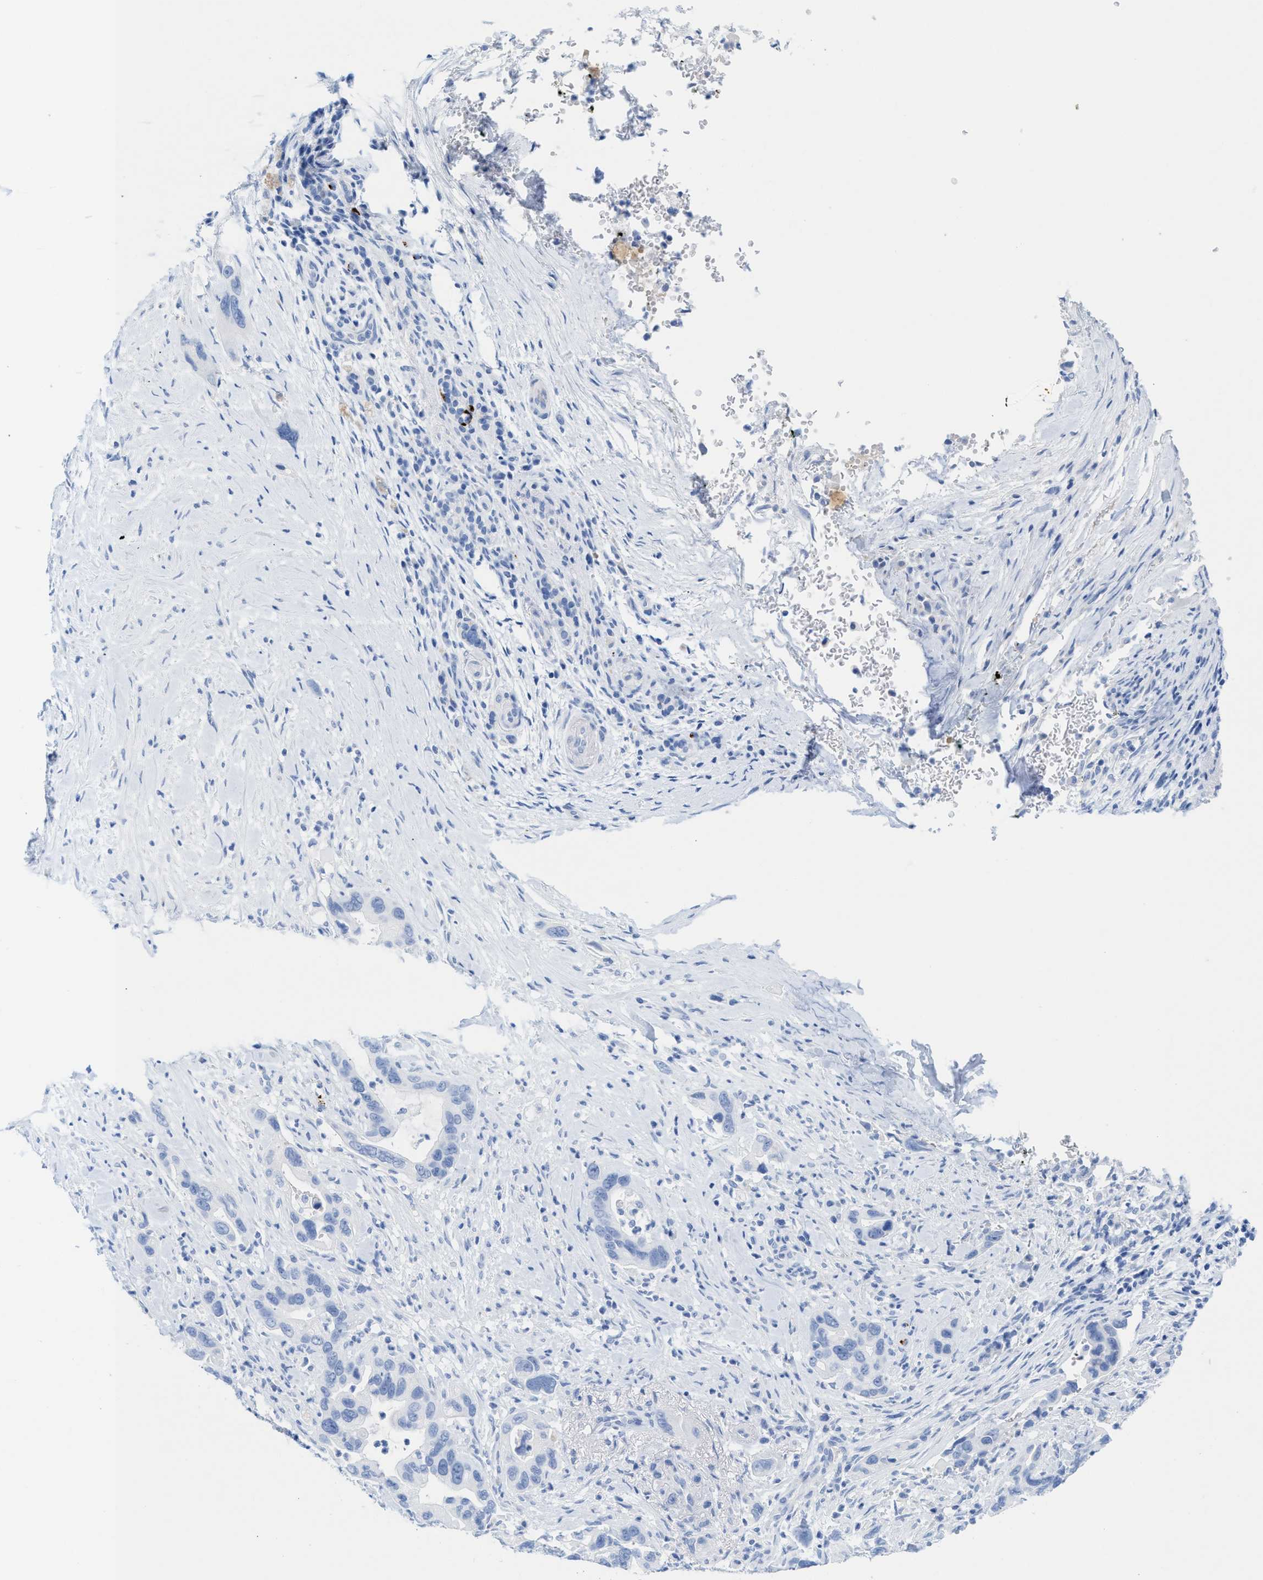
{"staining": {"intensity": "negative", "quantity": "none", "location": "none"}, "tissue": "pancreatic cancer", "cell_type": "Tumor cells", "image_type": "cancer", "snomed": [{"axis": "morphology", "description": "Adenocarcinoma, NOS"}, {"axis": "topography", "description": "Pancreas"}], "caption": "Pancreatic cancer was stained to show a protein in brown. There is no significant expression in tumor cells.", "gene": "ANKFN1", "patient": {"sex": "female", "age": 70}}